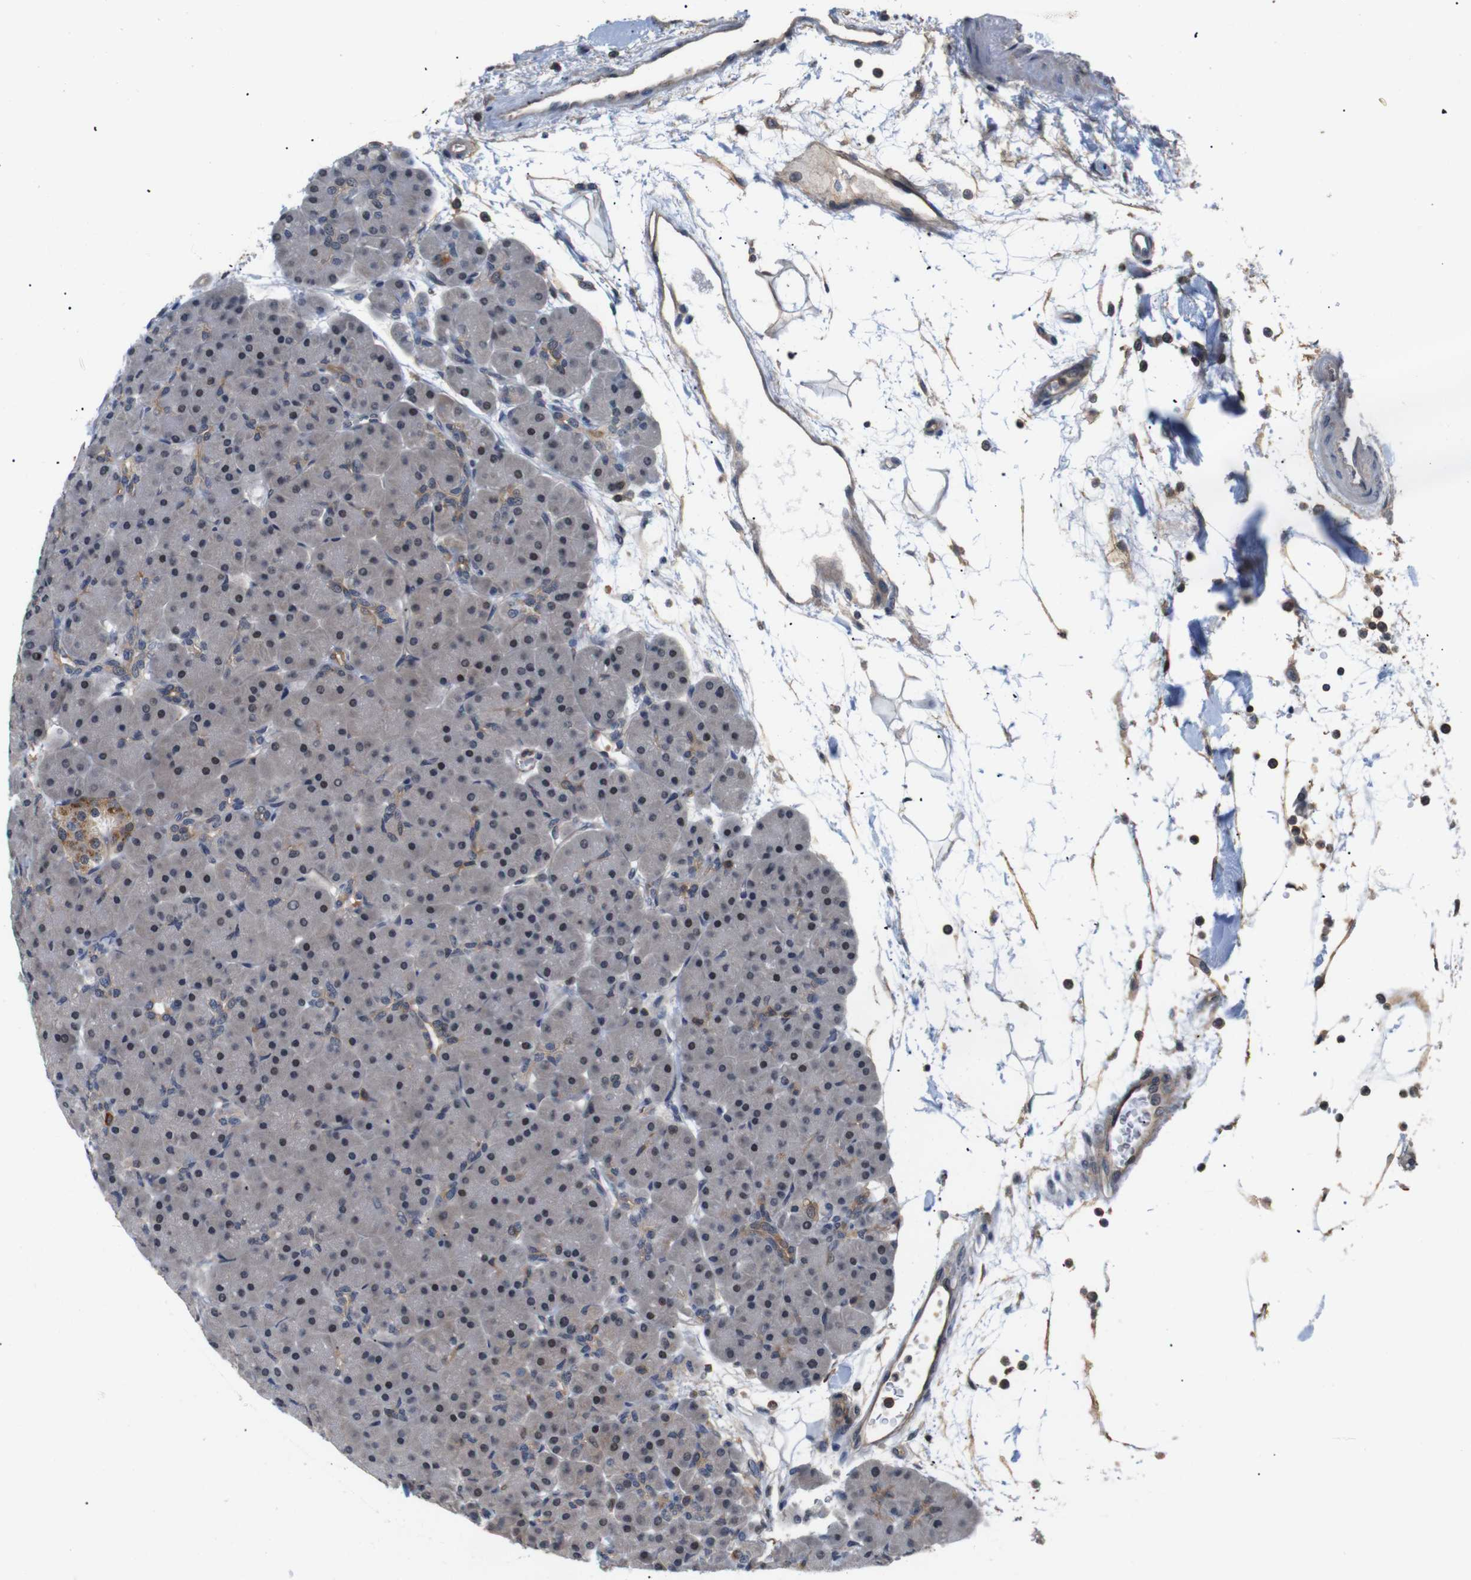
{"staining": {"intensity": "moderate", "quantity": "<25%", "location": "cytoplasmic/membranous"}, "tissue": "pancreas", "cell_type": "Exocrine glandular cells", "image_type": "normal", "snomed": [{"axis": "morphology", "description": "Normal tissue, NOS"}, {"axis": "topography", "description": "Pancreas"}], "caption": "A micrograph of human pancreas stained for a protein displays moderate cytoplasmic/membranous brown staining in exocrine glandular cells.", "gene": "BRWD3", "patient": {"sex": "male", "age": 66}}